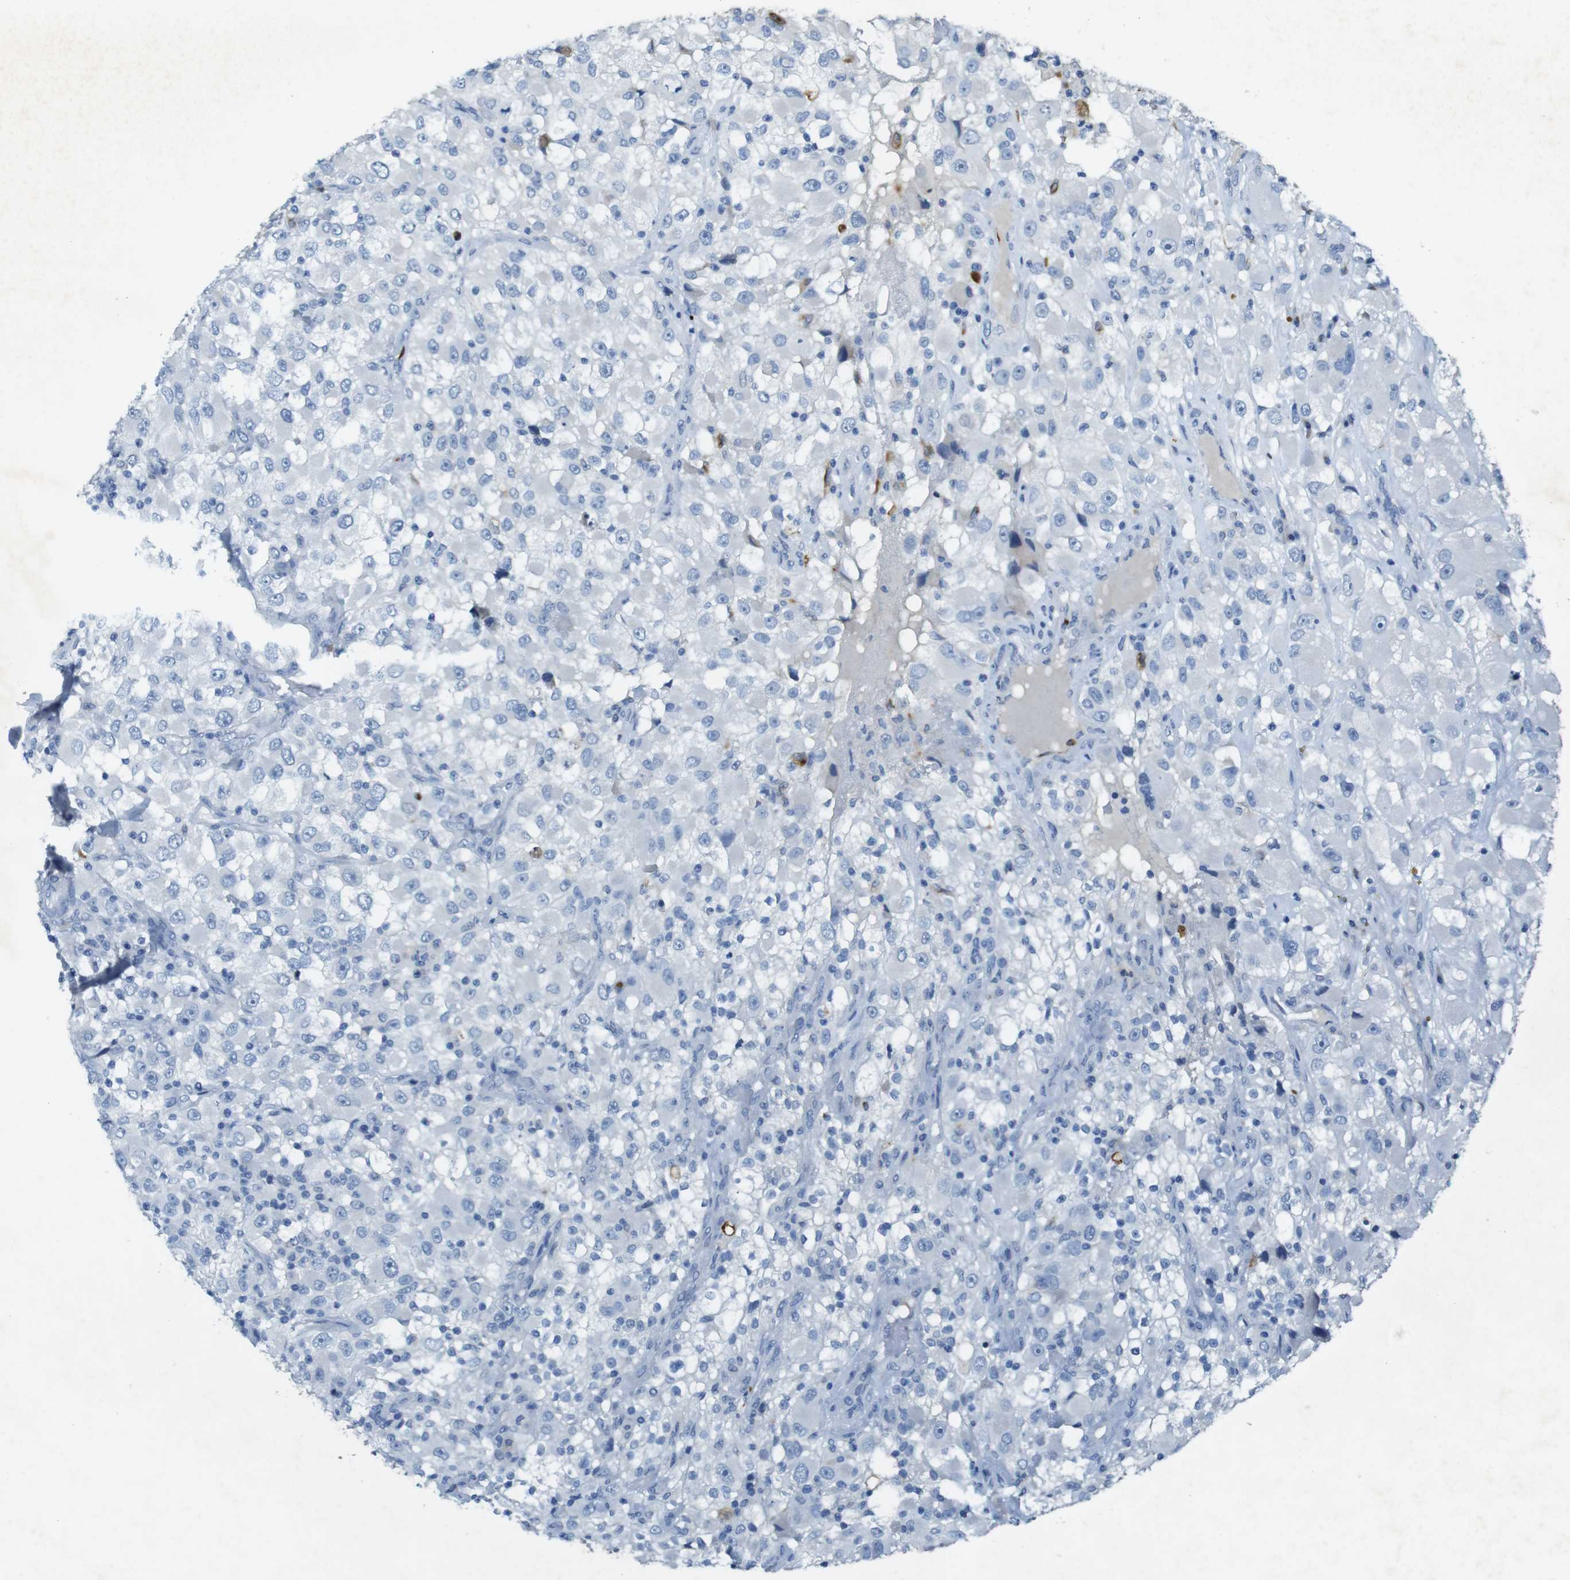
{"staining": {"intensity": "negative", "quantity": "none", "location": "none"}, "tissue": "renal cancer", "cell_type": "Tumor cells", "image_type": "cancer", "snomed": [{"axis": "morphology", "description": "Adenocarcinoma, NOS"}, {"axis": "topography", "description": "Kidney"}], "caption": "Human adenocarcinoma (renal) stained for a protein using immunohistochemistry displays no staining in tumor cells.", "gene": "CD320", "patient": {"sex": "female", "age": 52}}